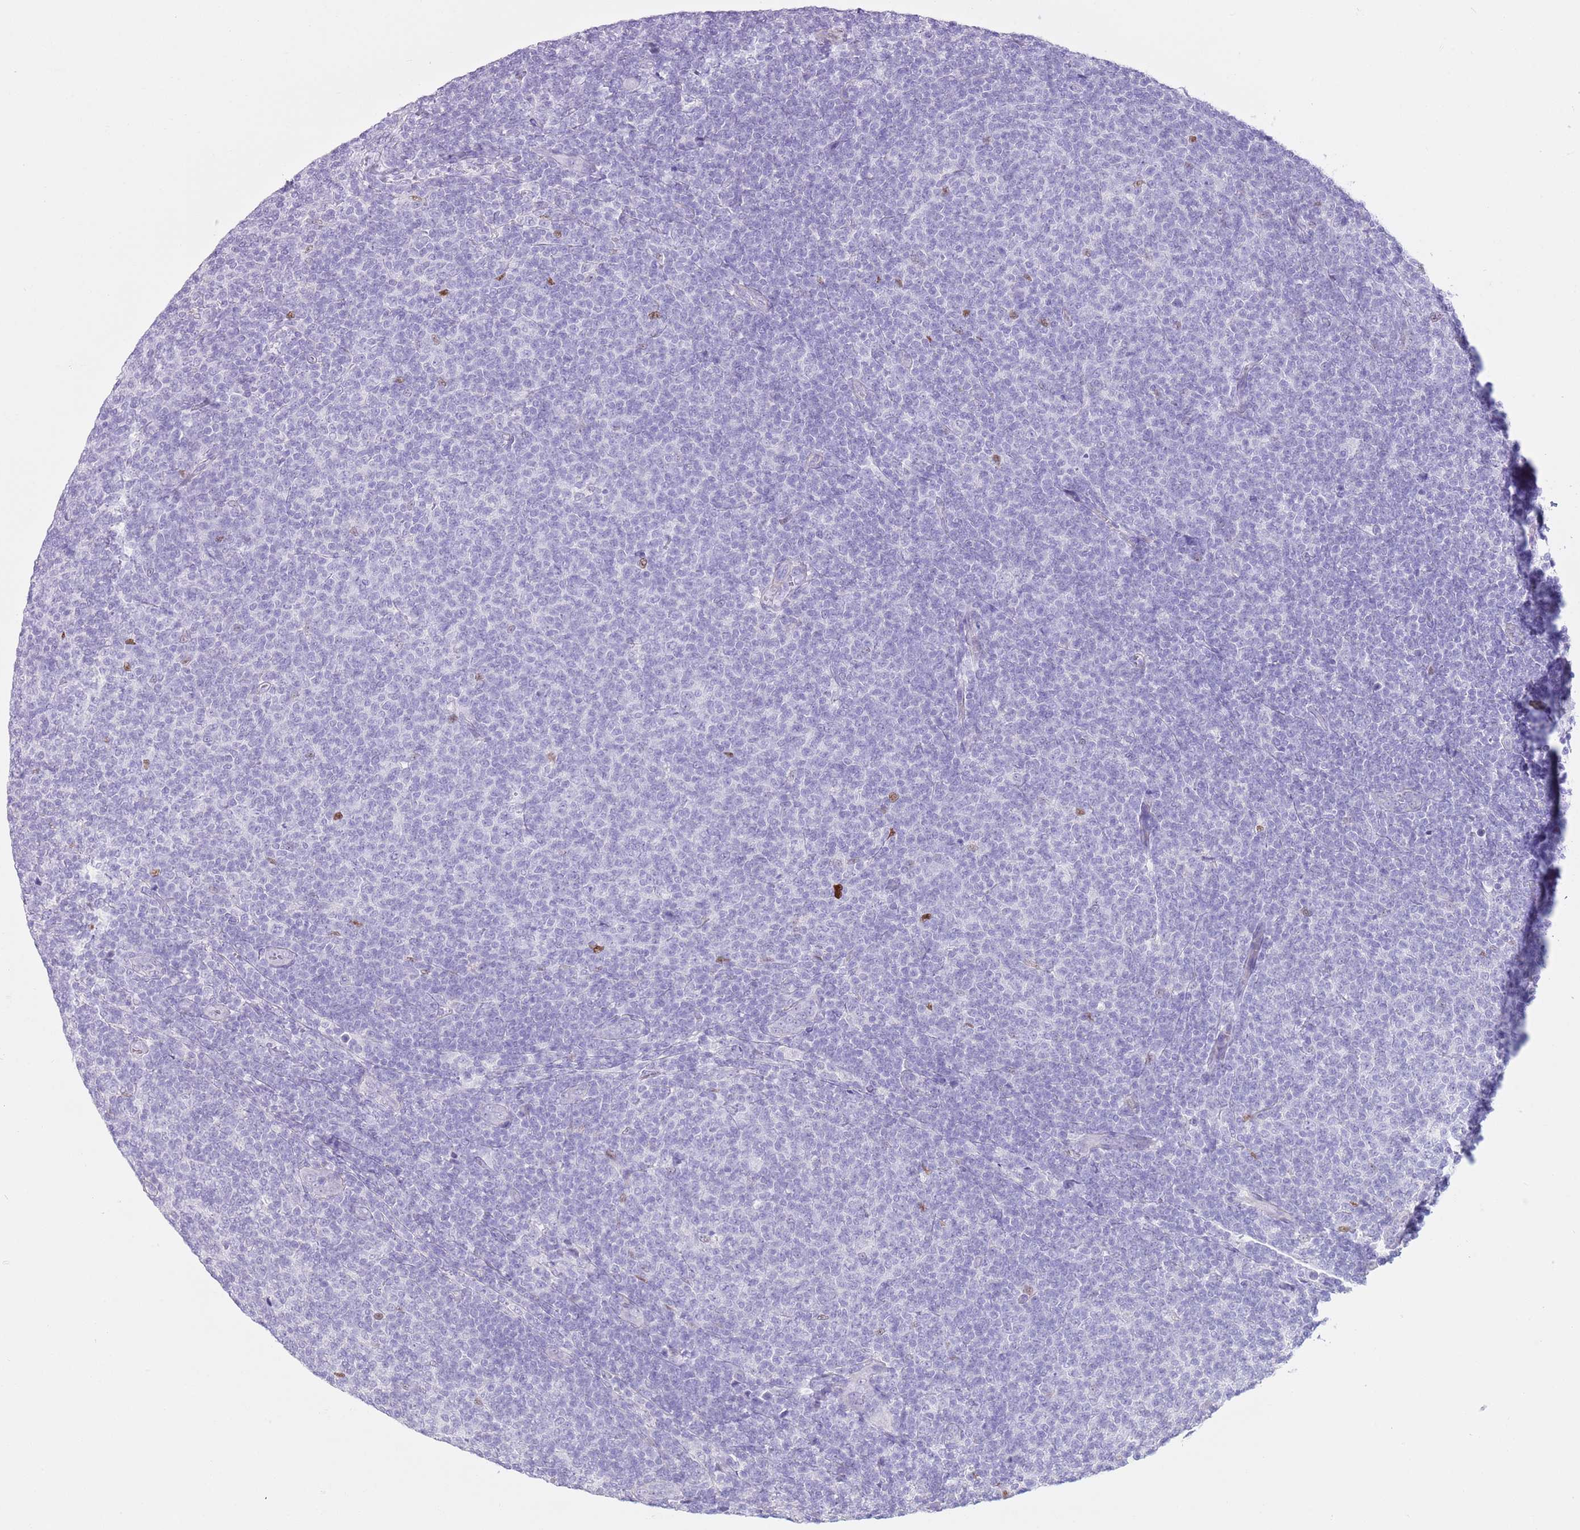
{"staining": {"intensity": "negative", "quantity": "none", "location": "none"}, "tissue": "lymphoma", "cell_type": "Tumor cells", "image_type": "cancer", "snomed": [{"axis": "morphology", "description": "Malignant lymphoma, non-Hodgkin's type, Low grade"}, {"axis": "topography", "description": "Lymph node"}], "caption": "IHC photomicrograph of neoplastic tissue: low-grade malignant lymphoma, non-Hodgkin's type stained with DAB displays no significant protein positivity in tumor cells.", "gene": "SLC7A14", "patient": {"sex": "male", "age": 66}}